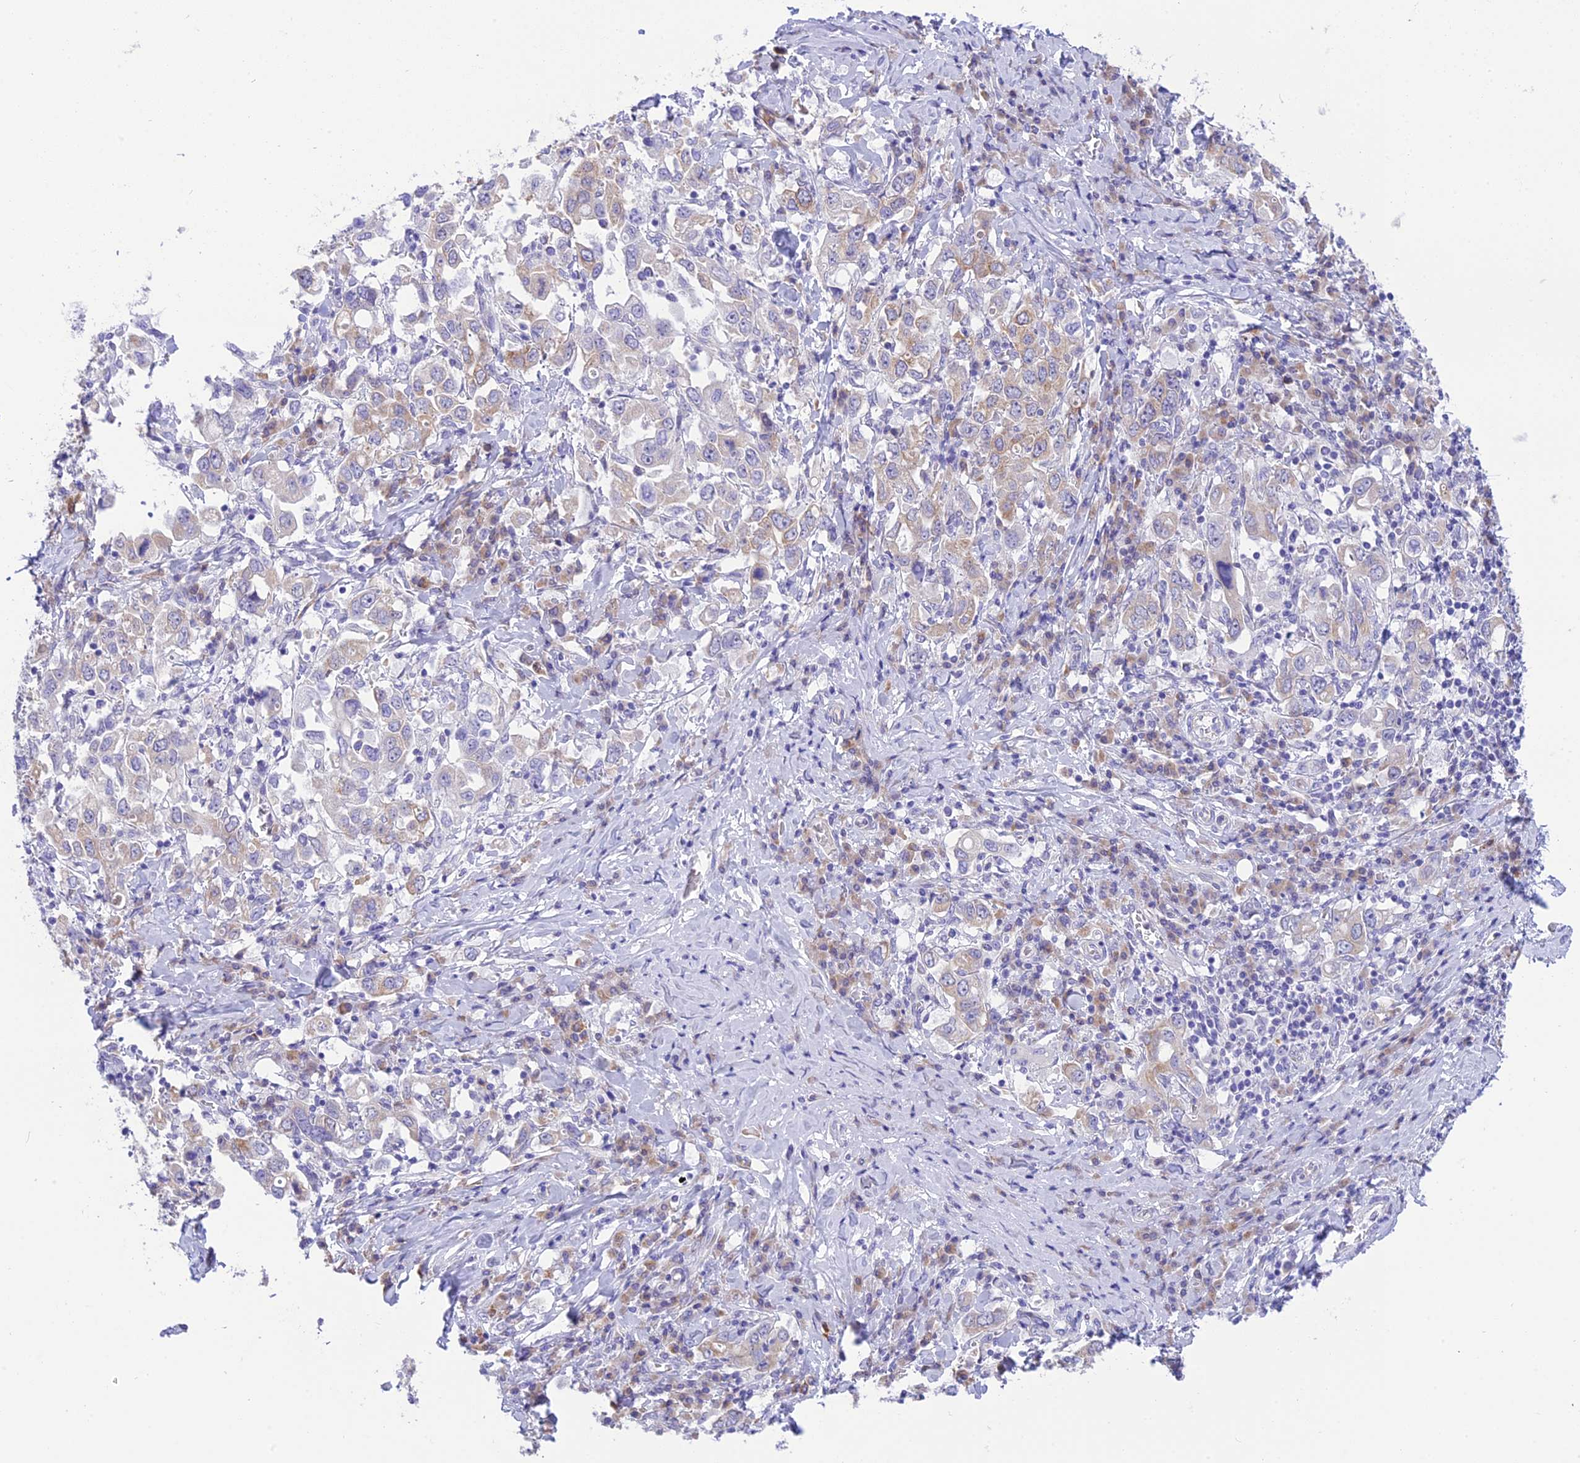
{"staining": {"intensity": "weak", "quantity": "25%-75%", "location": "cytoplasmic/membranous"}, "tissue": "stomach cancer", "cell_type": "Tumor cells", "image_type": "cancer", "snomed": [{"axis": "morphology", "description": "Adenocarcinoma, NOS"}, {"axis": "topography", "description": "Stomach, upper"}], "caption": "IHC of stomach adenocarcinoma displays low levels of weak cytoplasmic/membranous positivity in approximately 25%-75% of tumor cells.", "gene": "DCAF16", "patient": {"sex": "male", "age": 62}}